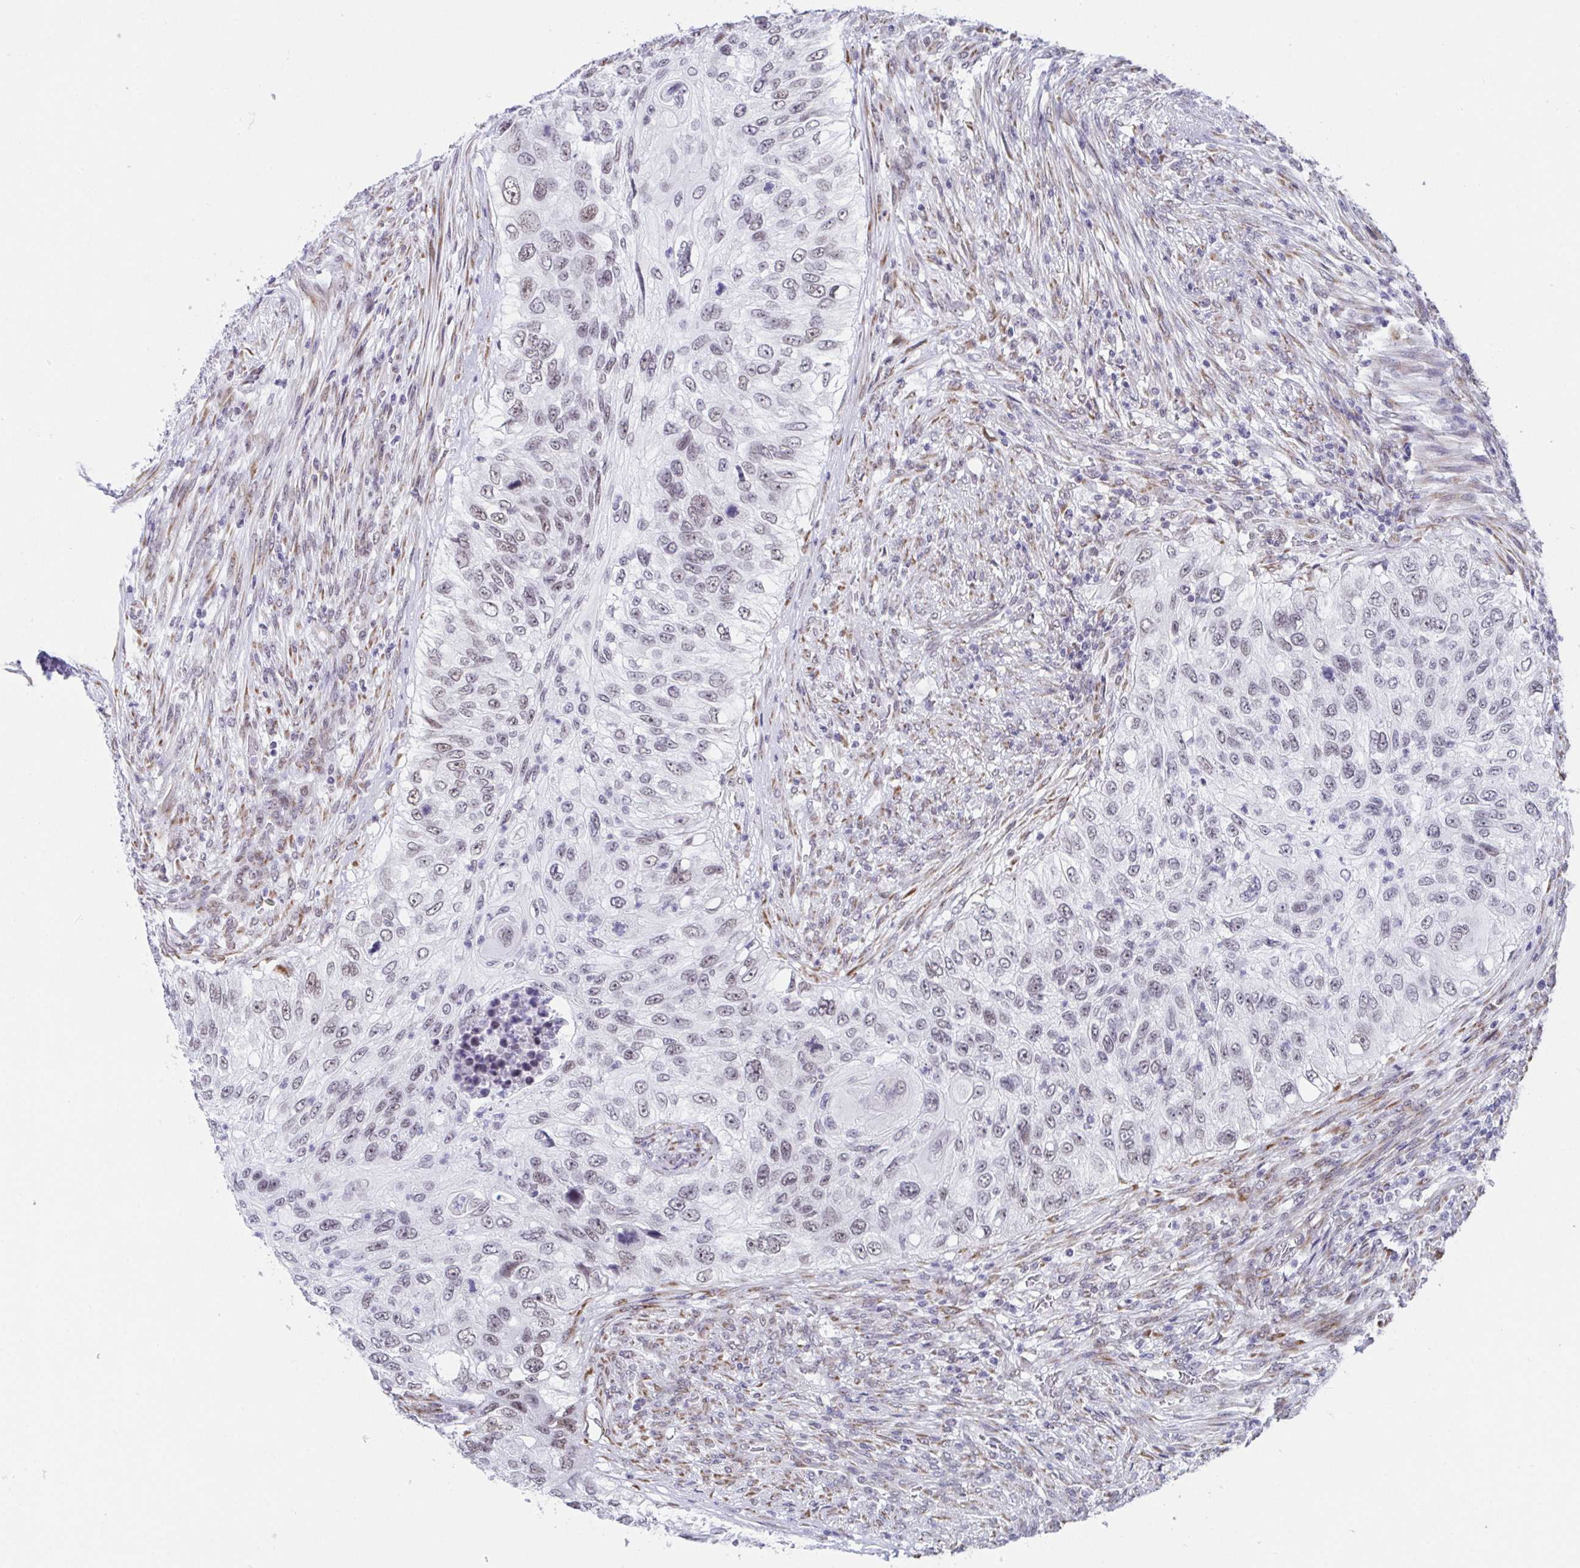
{"staining": {"intensity": "weak", "quantity": "25%-75%", "location": "nuclear"}, "tissue": "urothelial cancer", "cell_type": "Tumor cells", "image_type": "cancer", "snomed": [{"axis": "morphology", "description": "Urothelial carcinoma, High grade"}, {"axis": "topography", "description": "Urinary bladder"}], "caption": "Approximately 25%-75% of tumor cells in urothelial cancer demonstrate weak nuclear protein expression as visualized by brown immunohistochemical staining.", "gene": "WDR72", "patient": {"sex": "female", "age": 60}}